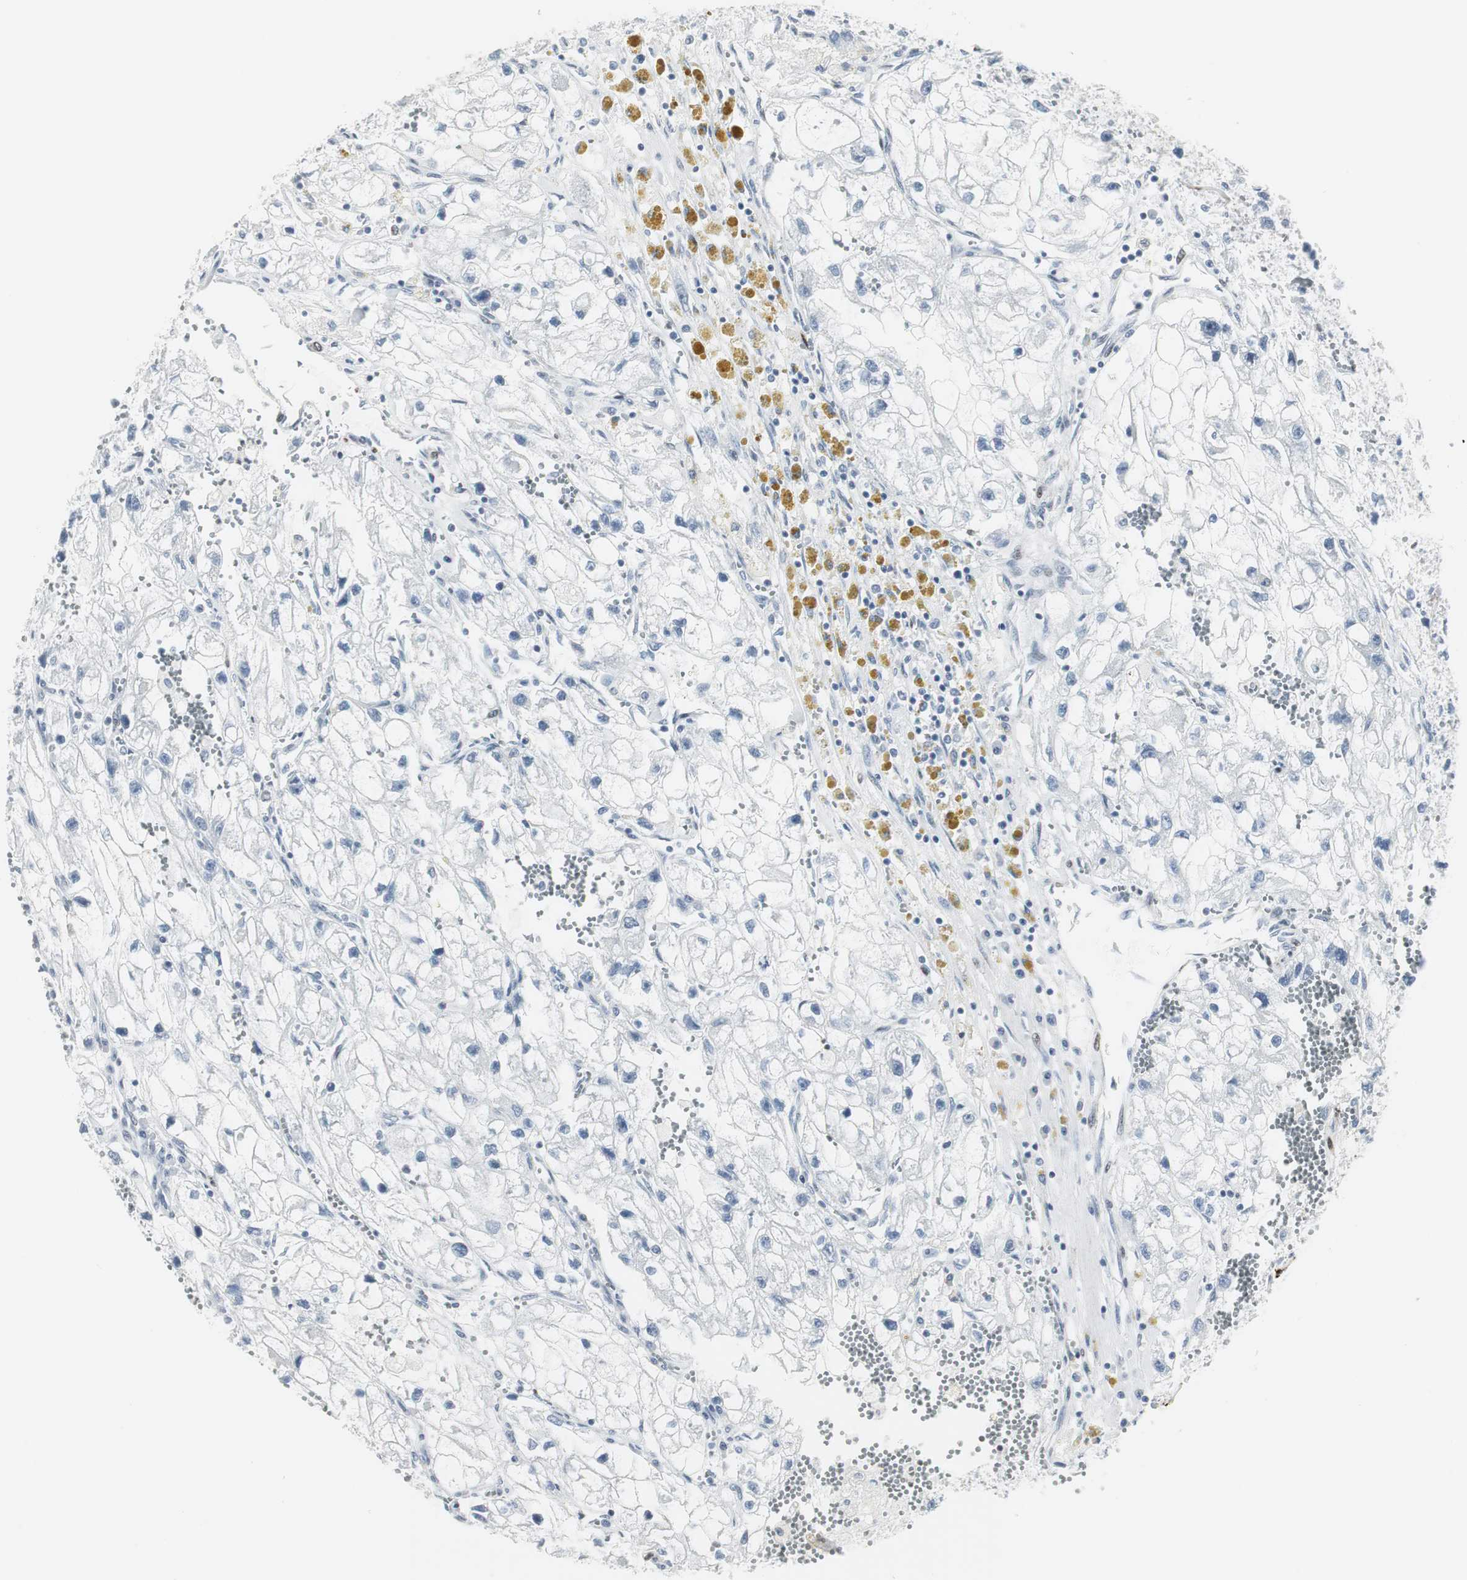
{"staining": {"intensity": "negative", "quantity": "none", "location": "none"}, "tissue": "renal cancer", "cell_type": "Tumor cells", "image_type": "cancer", "snomed": [{"axis": "morphology", "description": "Adenocarcinoma, NOS"}, {"axis": "topography", "description": "Kidney"}], "caption": "Renal cancer (adenocarcinoma) stained for a protein using IHC shows no staining tumor cells.", "gene": "PPP1R14A", "patient": {"sex": "female", "age": 70}}